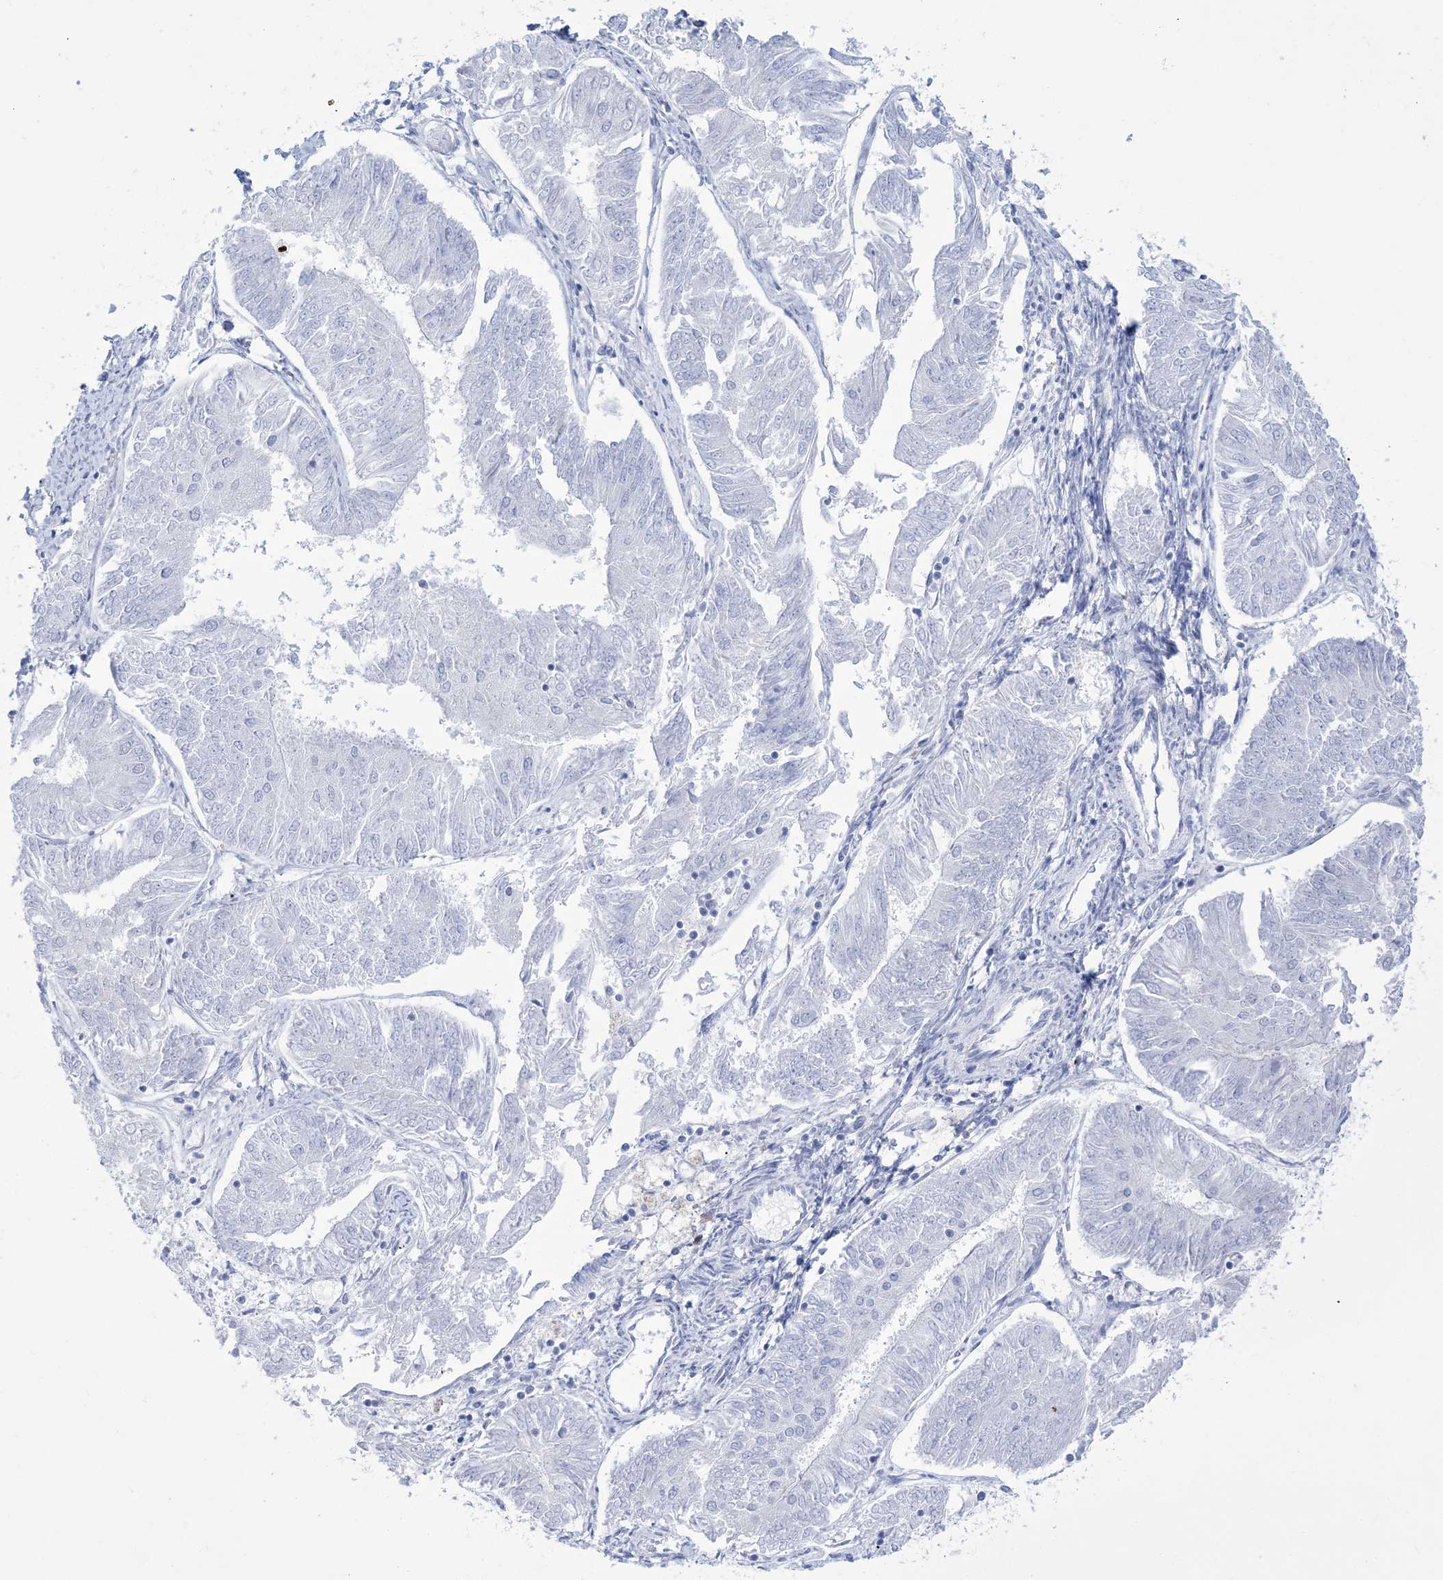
{"staining": {"intensity": "negative", "quantity": "none", "location": "none"}, "tissue": "endometrial cancer", "cell_type": "Tumor cells", "image_type": "cancer", "snomed": [{"axis": "morphology", "description": "Adenocarcinoma, NOS"}, {"axis": "topography", "description": "Endometrium"}], "caption": "This is a micrograph of immunohistochemistry staining of endometrial adenocarcinoma, which shows no staining in tumor cells.", "gene": "RBP2", "patient": {"sex": "female", "age": 58}}